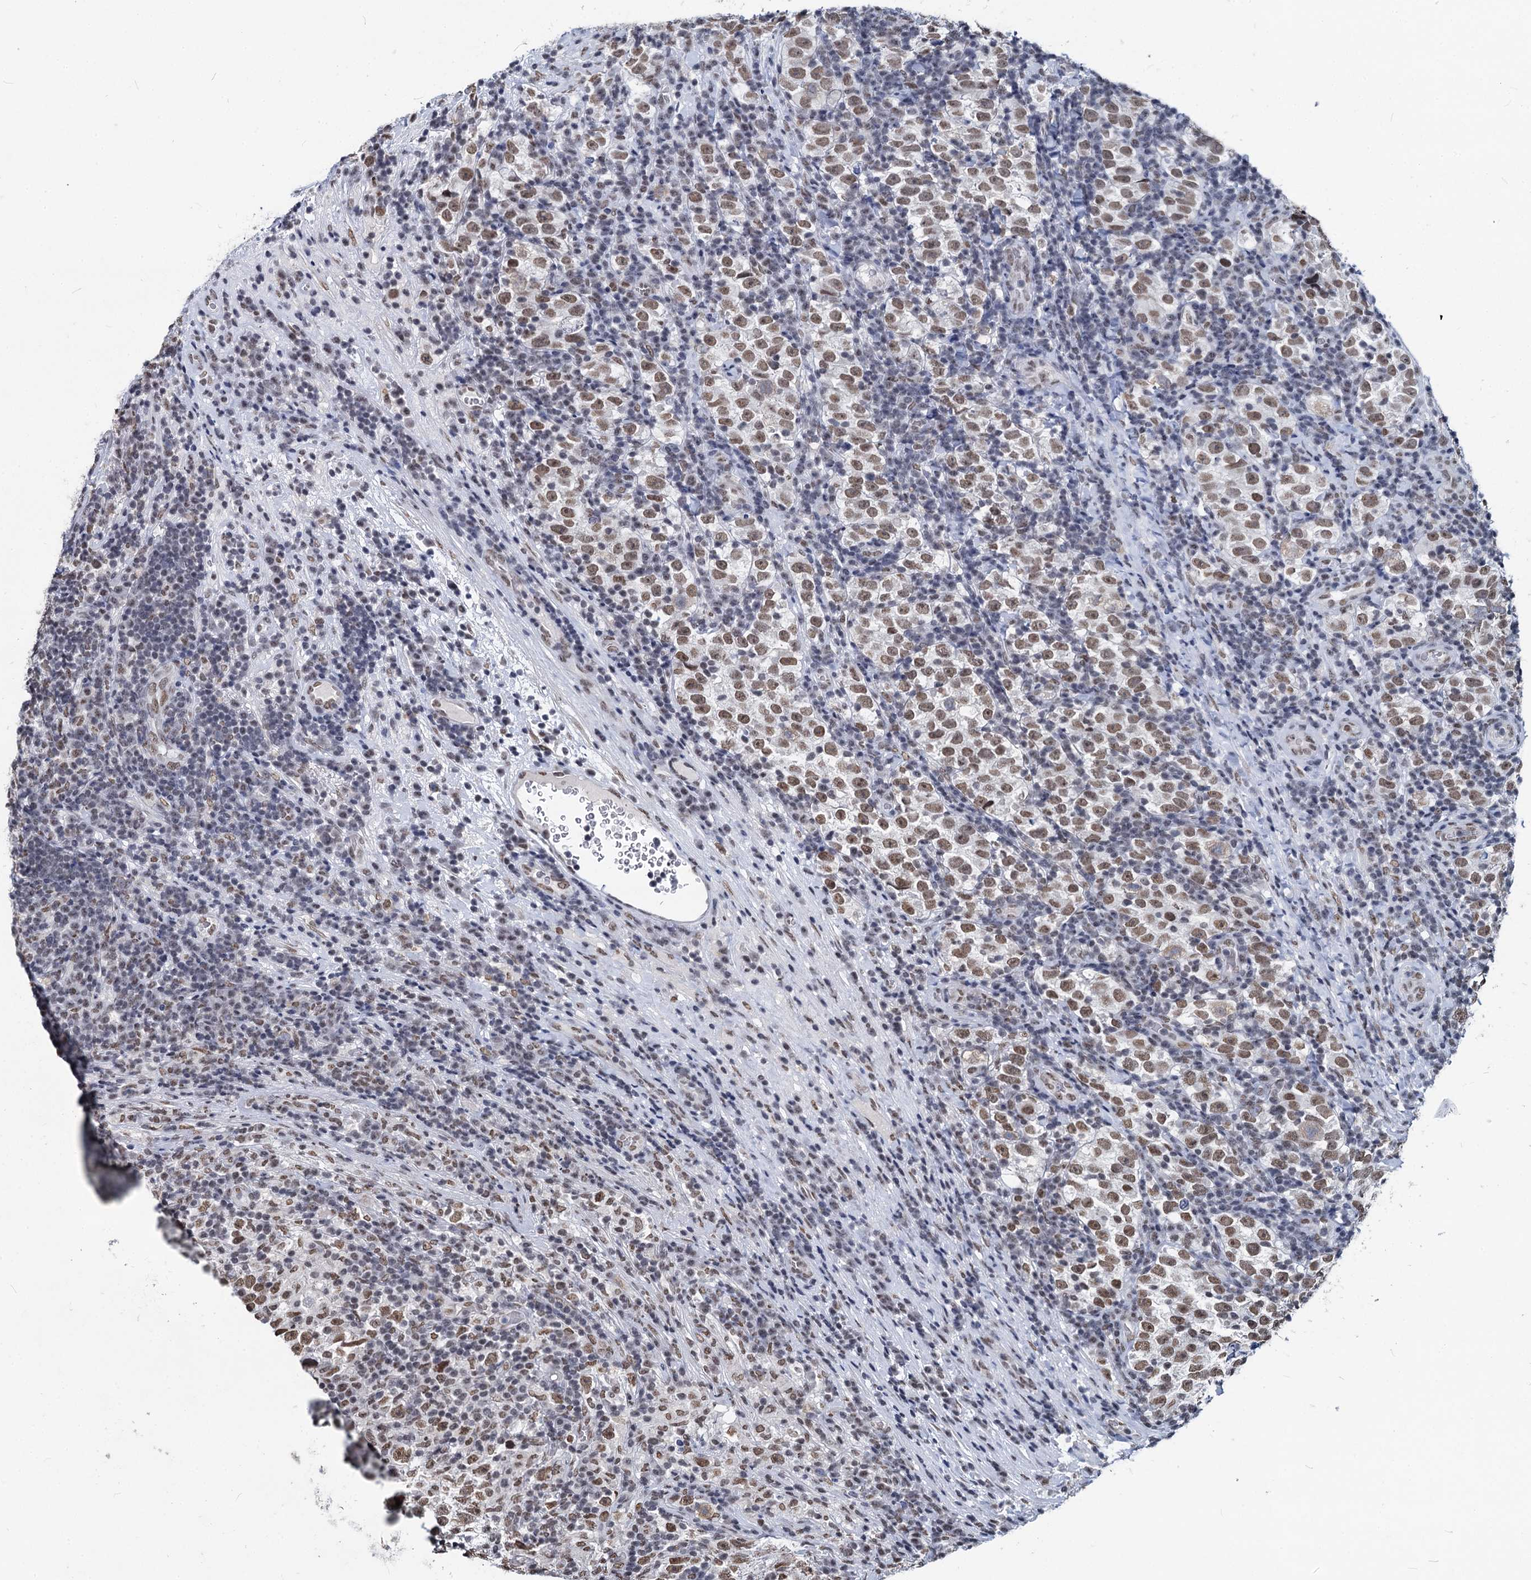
{"staining": {"intensity": "moderate", "quantity": ">75%", "location": "nuclear"}, "tissue": "testis cancer", "cell_type": "Tumor cells", "image_type": "cancer", "snomed": [{"axis": "morphology", "description": "Normal tissue, NOS"}, {"axis": "morphology", "description": "Seminoma, NOS"}, {"axis": "topography", "description": "Testis"}], "caption": "Brown immunohistochemical staining in human testis cancer shows moderate nuclear staining in about >75% of tumor cells.", "gene": "PARPBP", "patient": {"sex": "male", "age": 43}}